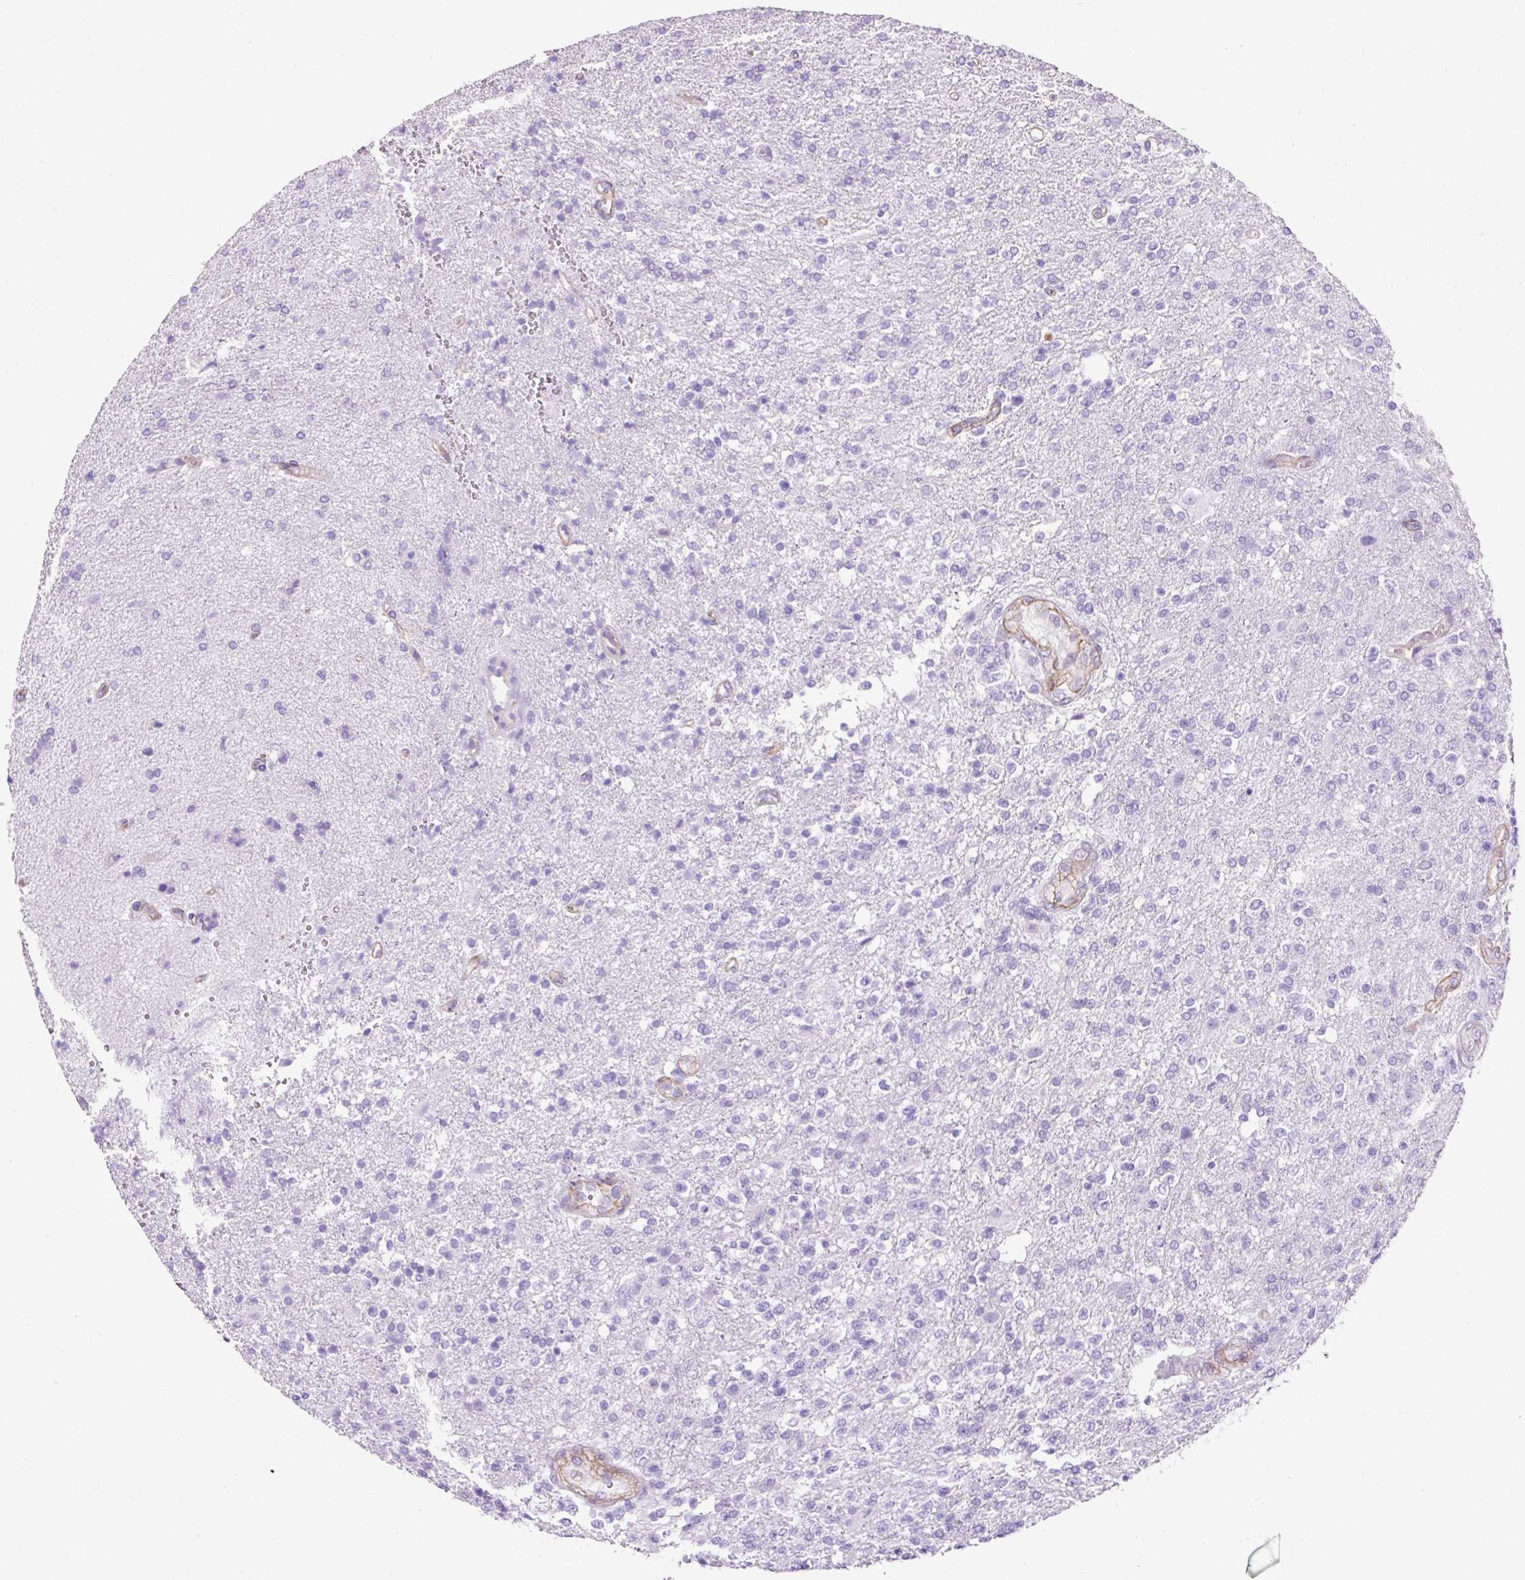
{"staining": {"intensity": "negative", "quantity": "none", "location": "none"}, "tissue": "glioma", "cell_type": "Tumor cells", "image_type": "cancer", "snomed": [{"axis": "morphology", "description": "Glioma, malignant, High grade"}, {"axis": "topography", "description": "Brain"}], "caption": "A high-resolution micrograph shows immunohistochemistry staining of high-grade glioma (malignant), which exhibits no significant positivity in tumor cells.", "gene": "KRT12", "patient": {"sex": "male", "age": 56}}